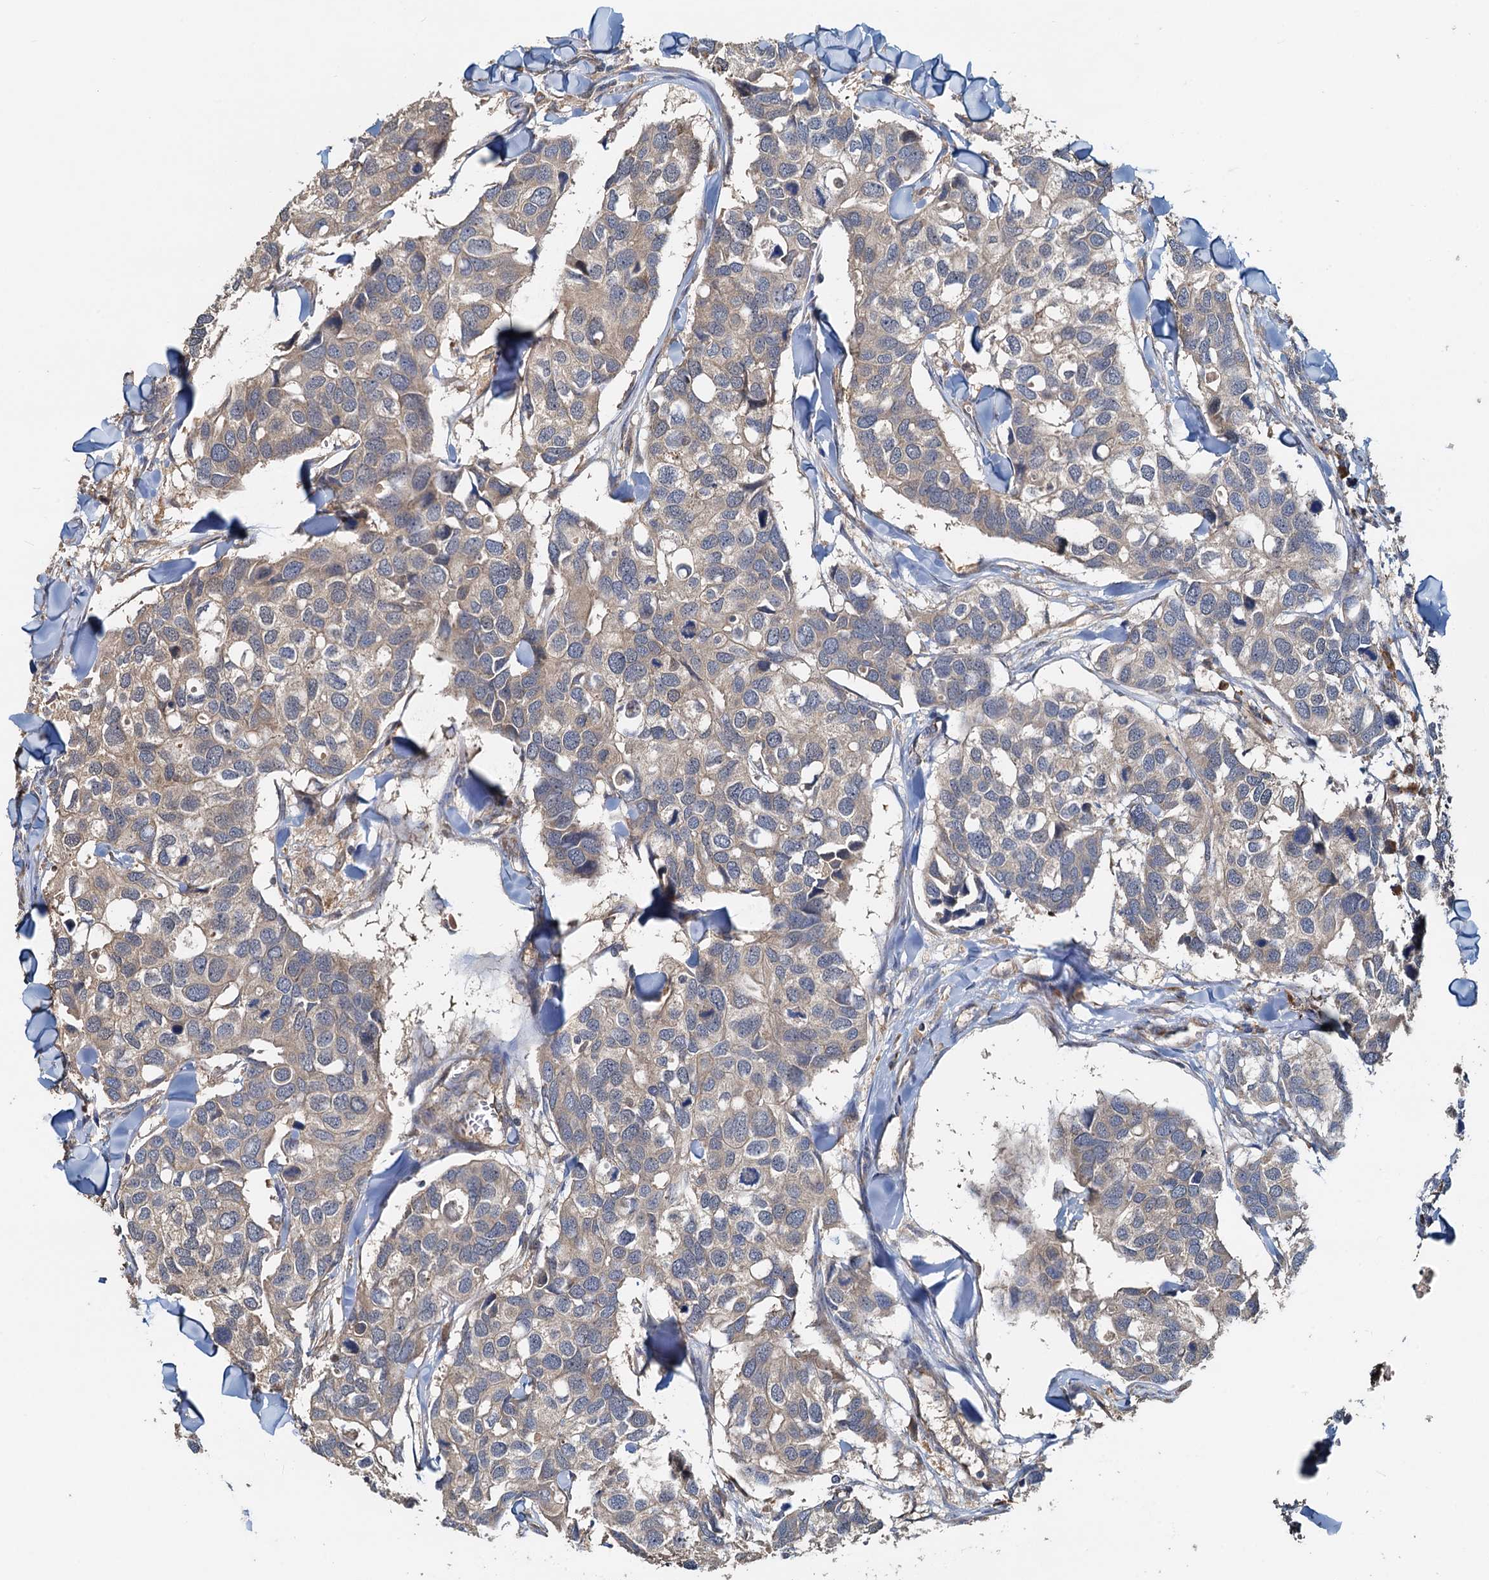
{"staining": {"intensity": "weak", "quantity": "25%-75%", "location": "cytoplasmic/membranous"}, "tissue": "breast cancer", "cell_type": "Tumor cells", "image_type": "cancer", "snomed": [{"axis": "morphology", "description": "Duct carcinoma"}, {"axis": "topography", "description": "Breast"}], "caption": "Immunohistochemistry (IHC) (DAB (3,3'-diaminobenzidine)) staining of human breast cancer displays weak cytoplasmic/membranous protein expression in about 25%-75% of tumor cells. The protein of interest is stained brown, and the nuclei are stained in blue (DAB (3,3'-diaminobenzidine) IHC with brightfield microscopy, high magnification).", "gene": "HYI", "patient": {"sex": "female", "age": 83}}